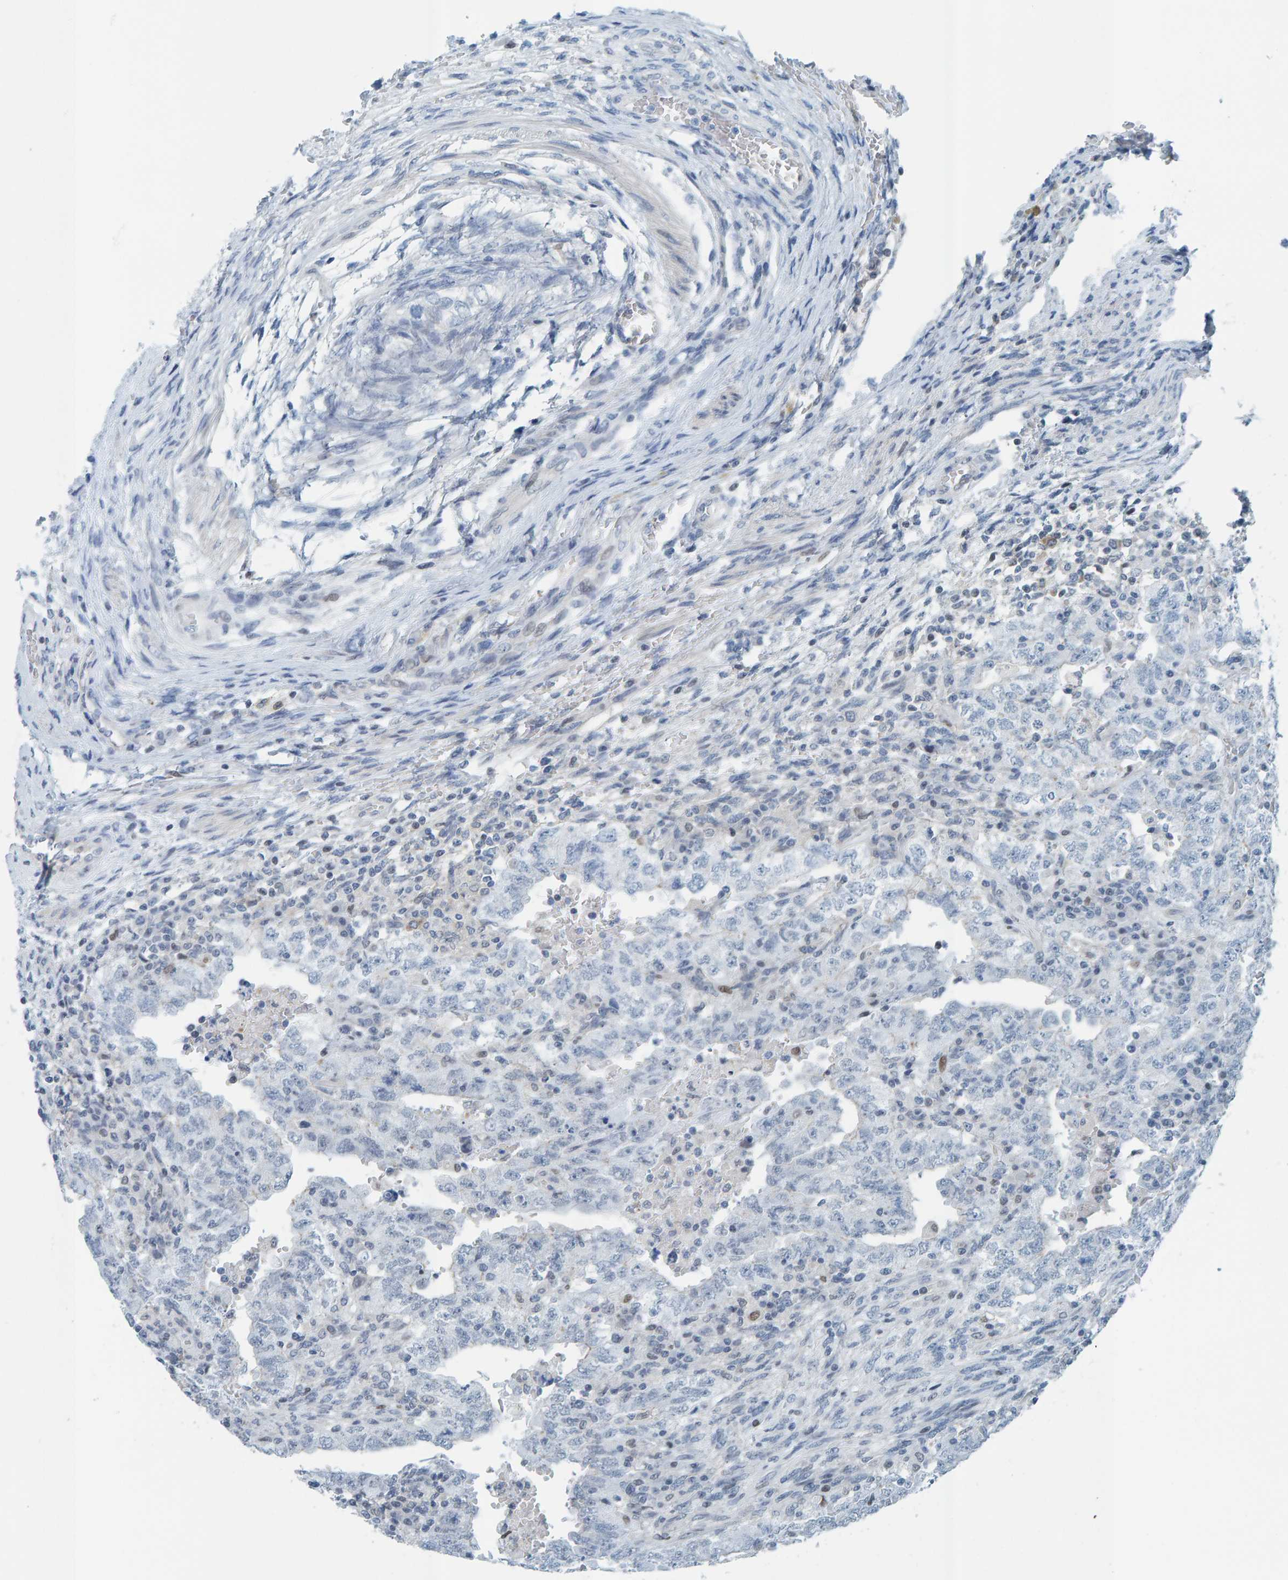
{"staining": {"intensity": "negative", "quantity": "none", "location": "none"}, "tissue": "testis cancer", "cell_type": "Tumor cells", "image_type": "cancer", "snomed": [{"axis": "morphology", "description": "Carcinoma, Embryonal, NOS"}, {"axis": "topography", "description": "Testis"}], "caption": "Embryonal carcinoma (testis) stained for a protein using immunohistochemistry reveals no staining tumor cells.", "gene": "CNP", "patient": {"sex": "male", "age": 26}}